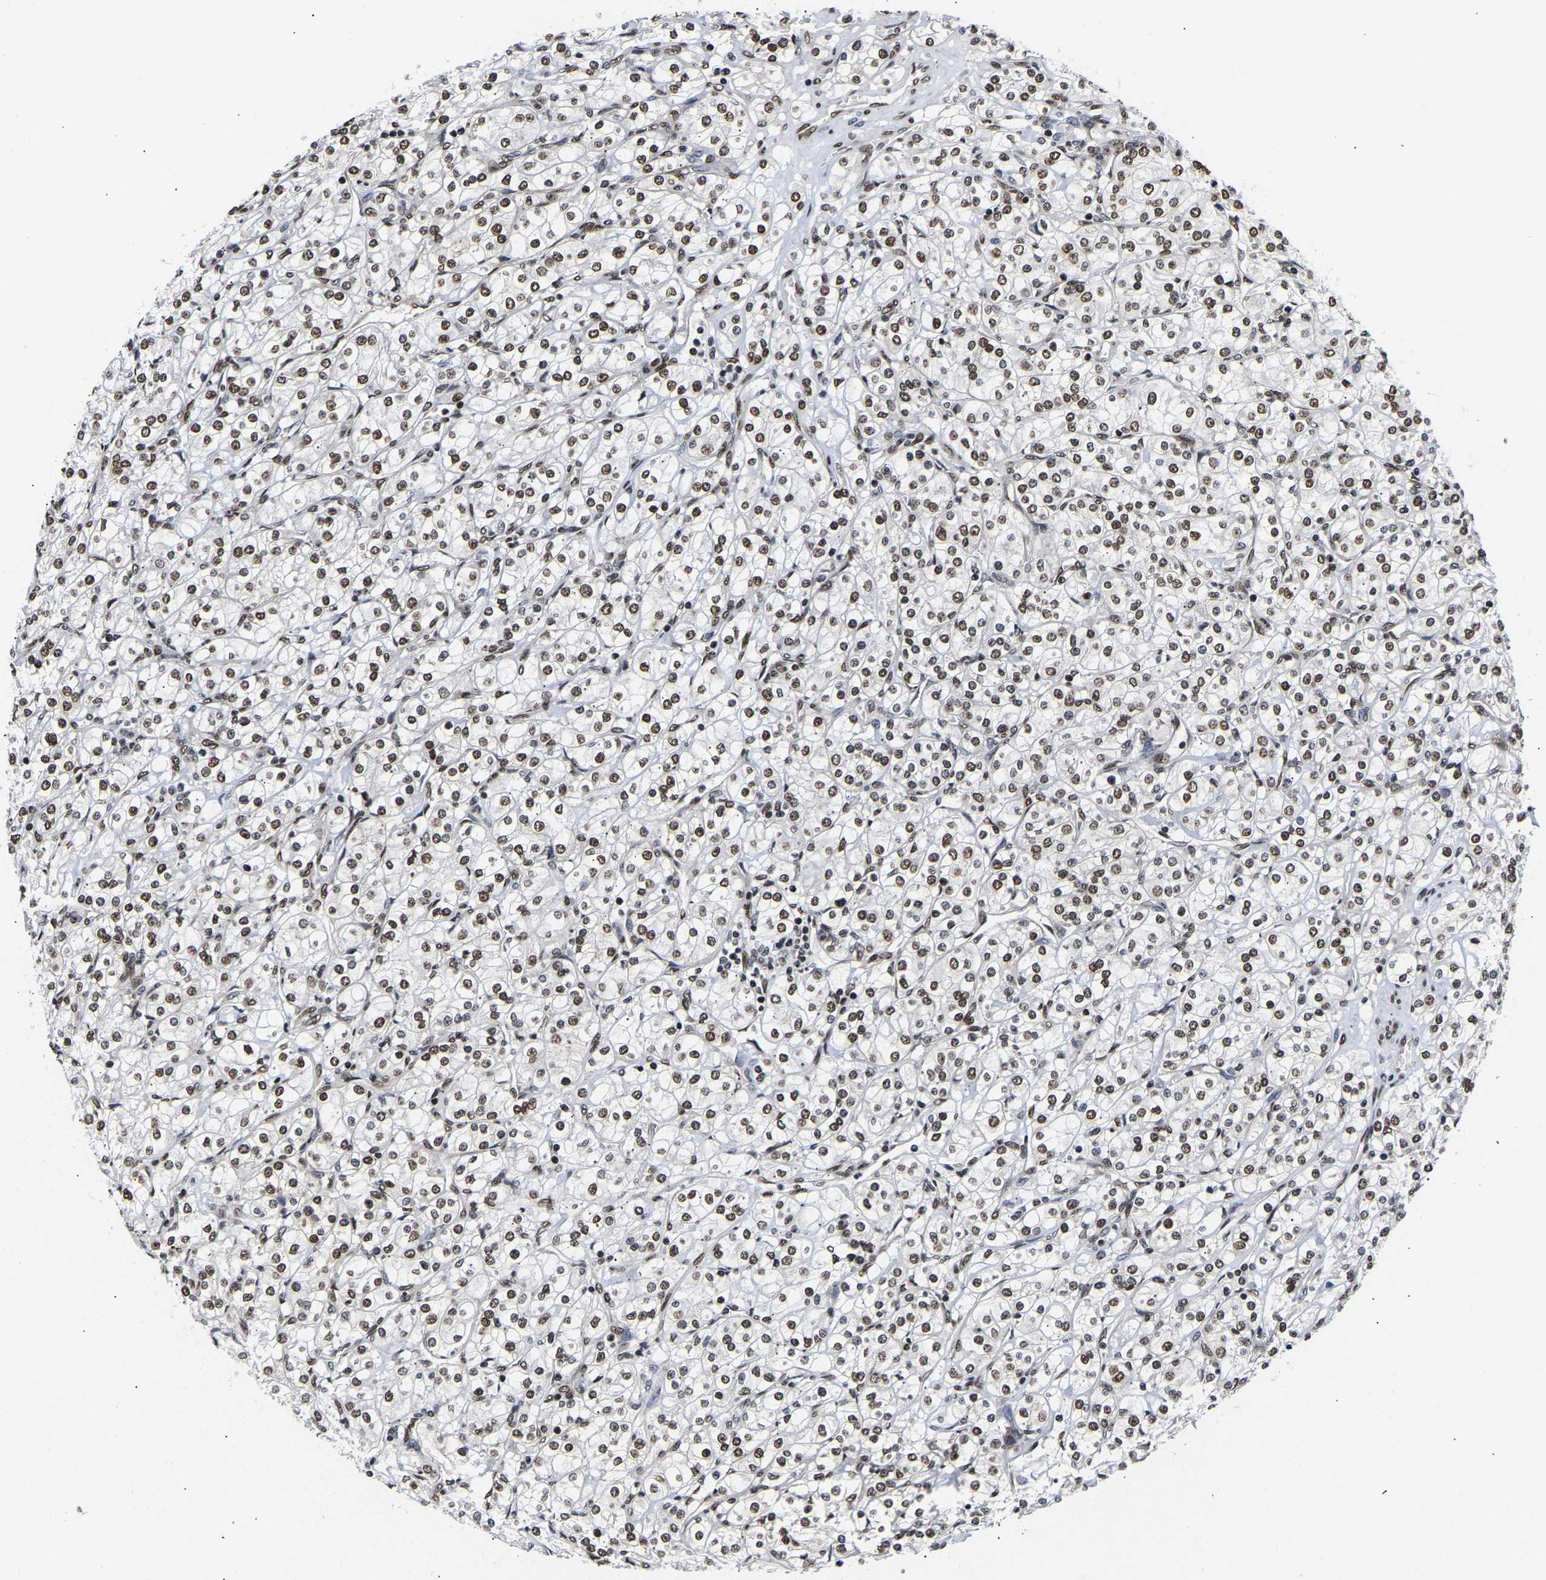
{"staining": {"intensity": "moderate", "quantity": ">75%", "location": "nuclear"}, "tissue": "renal cancer", "cell_type": "Tumor cells", "image_type": "cancer", "snomed": [{"axis": "morphology", "description": "Adenocarcinoma, NOS"}, {"axis": "topography", "description": "Kidney"}], "caption": "Moderate nuclear staining for a protein is present in approximately >75% of tumor cells of renal cancer (adenocarcinoma) using IHC.", "gene": "PSIP1", "patient": {"sex": "male", "age": 77}}